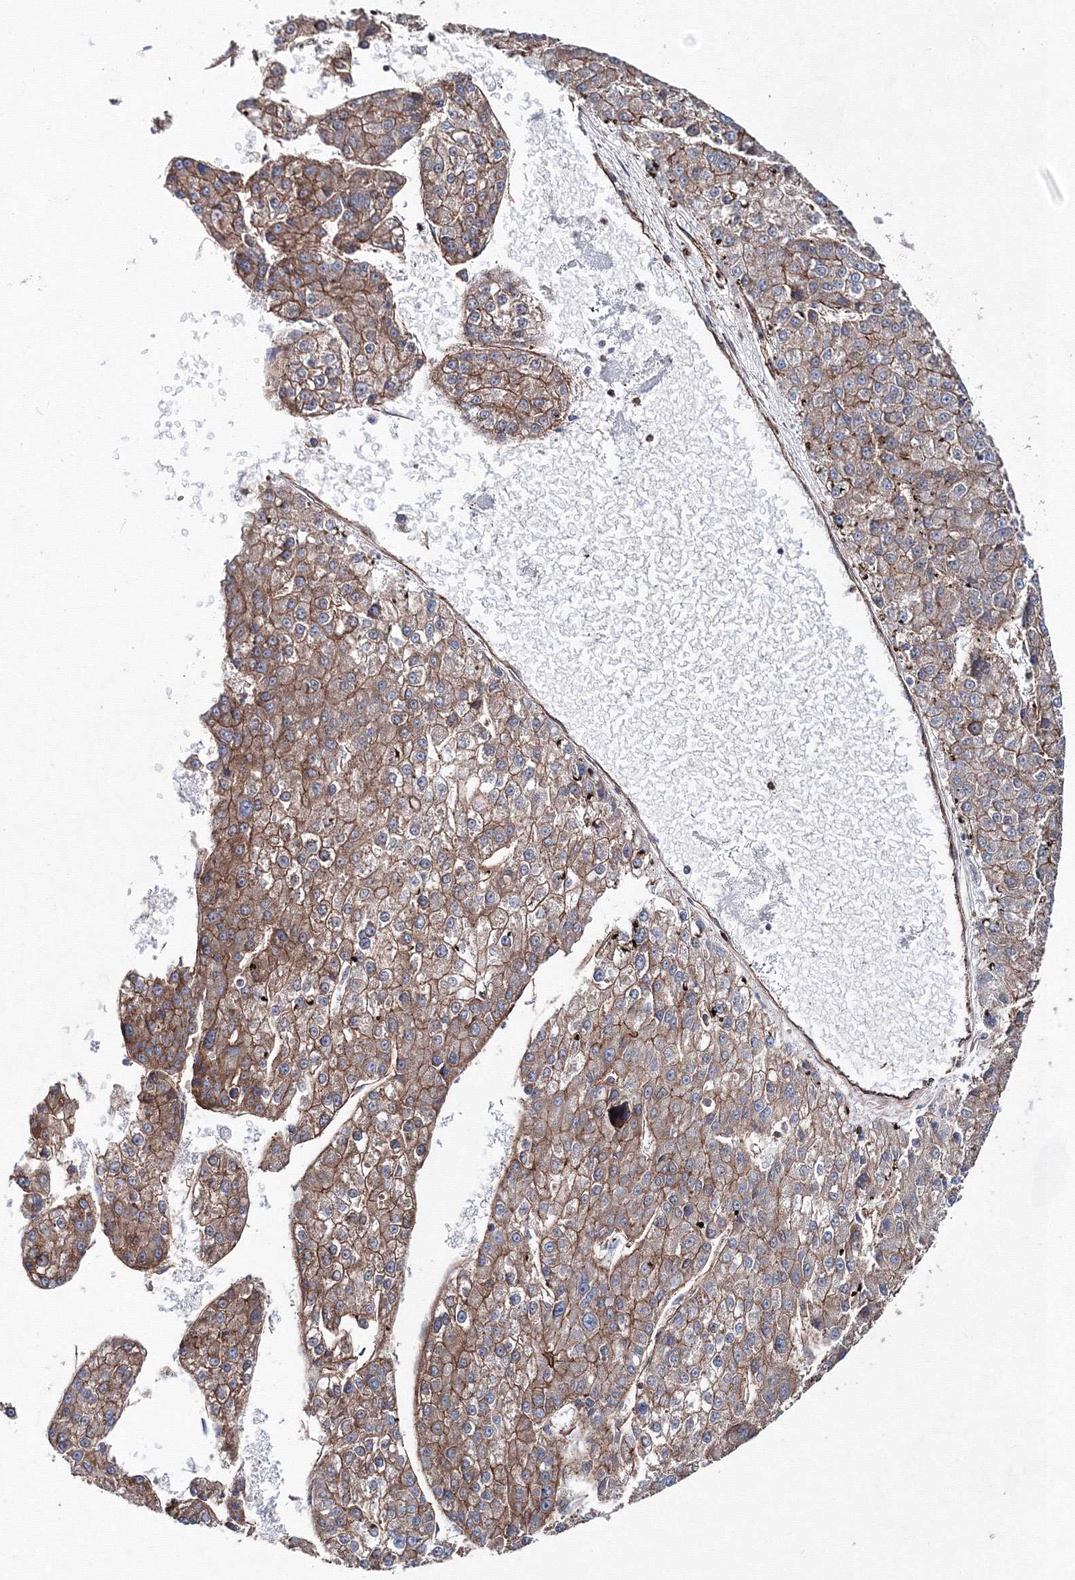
{"staining": {"intensity": "moderate", "quantity": ">75%", "location": "cytoplasmic/membranous"}, "tissue": "liver cancer", "cell_type": "Tumor cells", "image_type": "cancer", "snomed": [{"axis": "morphology", "description": "Carcinoma, Hepatocellular, NOS"}, {"axis": "topography", "description": "Liver"}], "caption": "The photomicrograph shows staining of liver cancer (hepatocellular carcinoma), revealing moderate cytoplasmic/membranous protein staining (brown color) within tumor cells. (IHC, brightfield microscopy, high magnification).", "gene": "ANKRD37", "patient": {"sex": "female", "age": 73}}